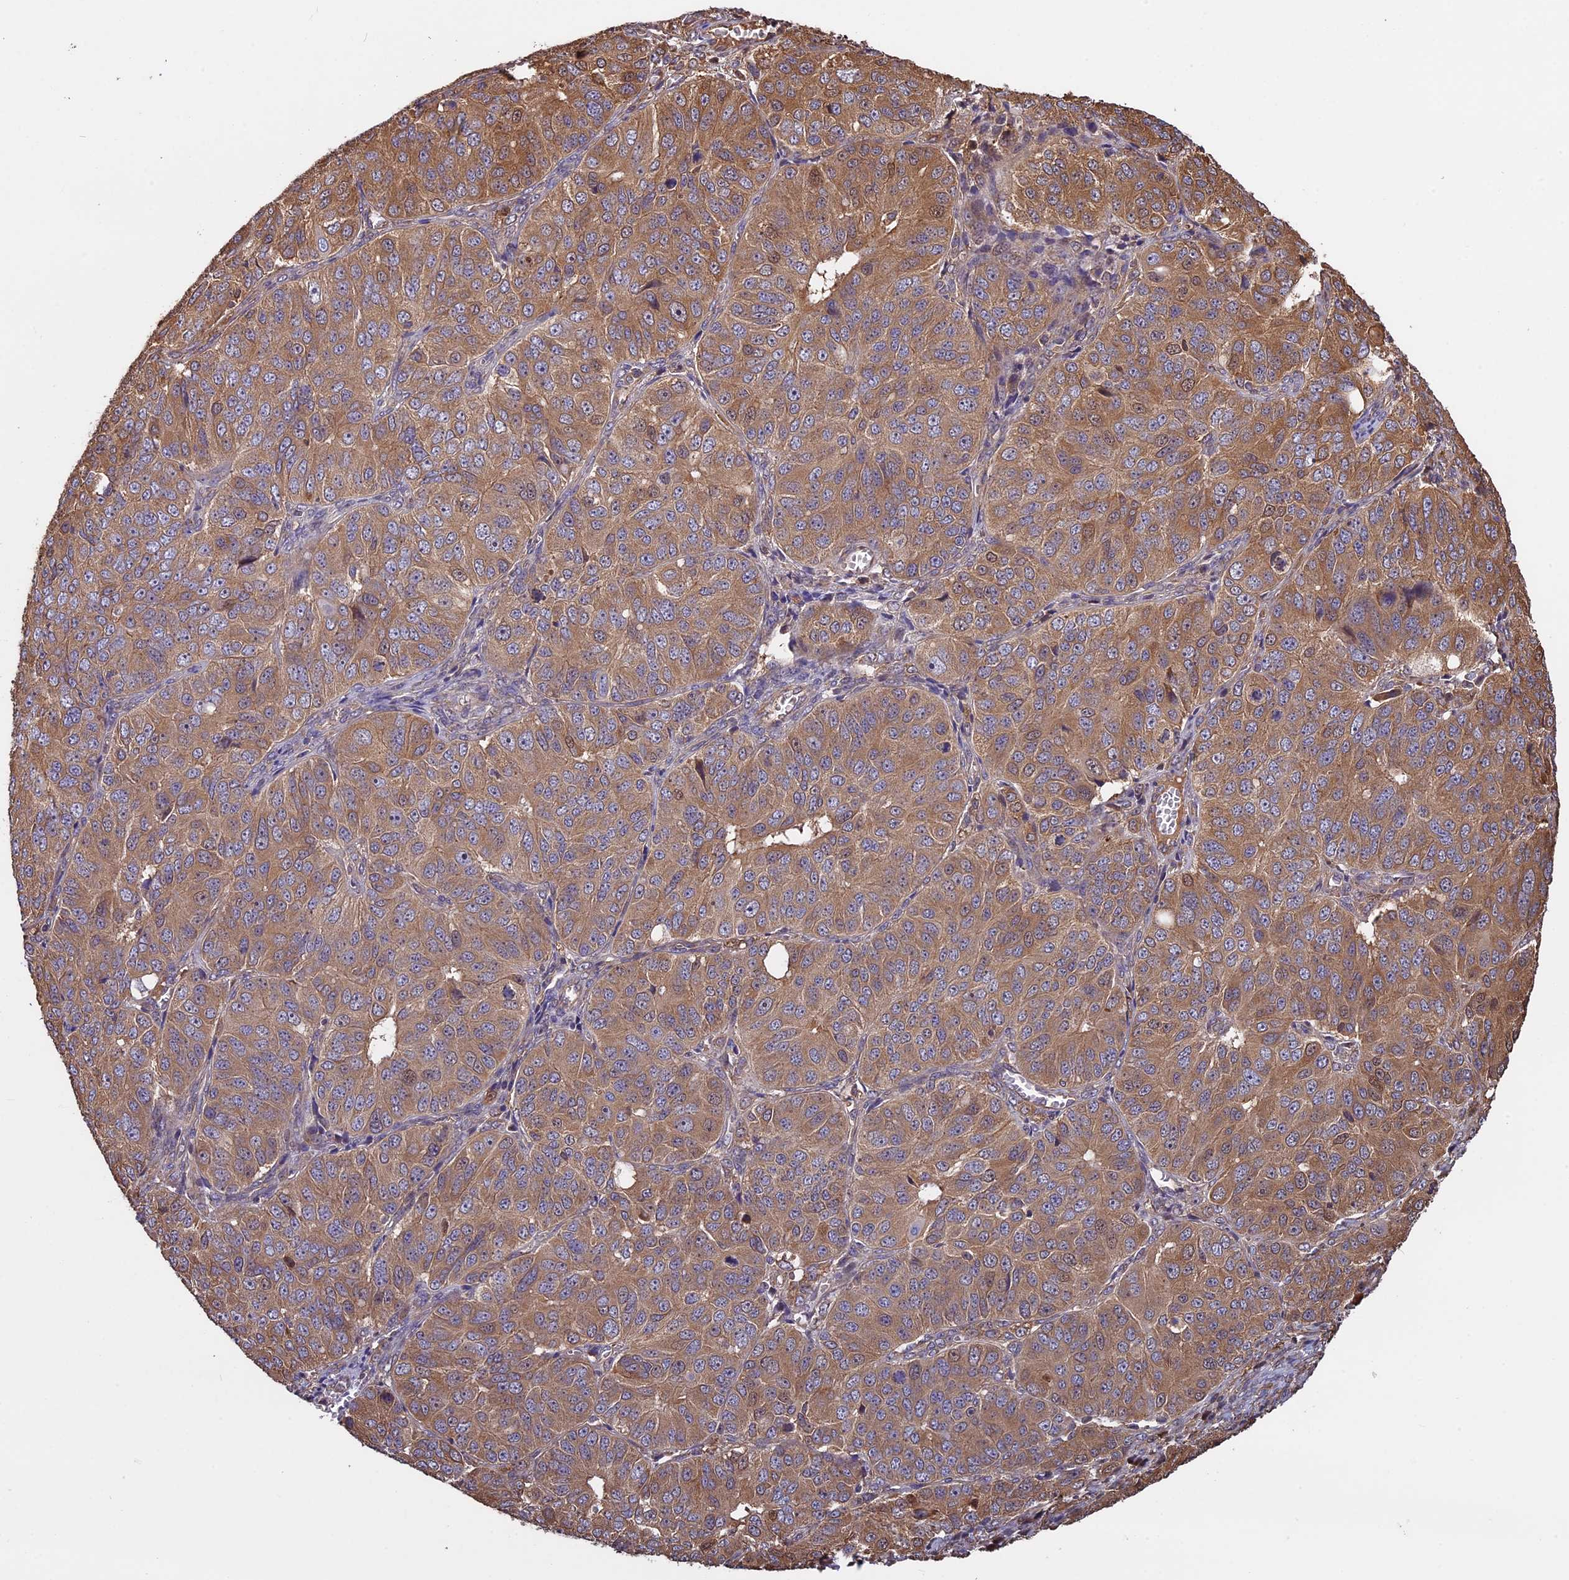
{"staining": {"intensity": "moderate", "quantity": ">75%", "location": "cytoplasmic/membranous"}, "tissue": "ovarian cancer", "cell_type": "Tumor cells", "image_type": "cancer", "snomed": [{"axis": "morphology", "description": "Carcinoma, endometroid"}, {"axis": "topography", "description": "Ovary"}], "caption": "Ovarian cancer (endometroid carcinoma) stained for a protein (brown) demonstrates moderate cytoplasmic/membranous positive expression in about >75% of tumor cells.", "gene": "VWA3A", "patient": {"sex": "female", "age": 51}}